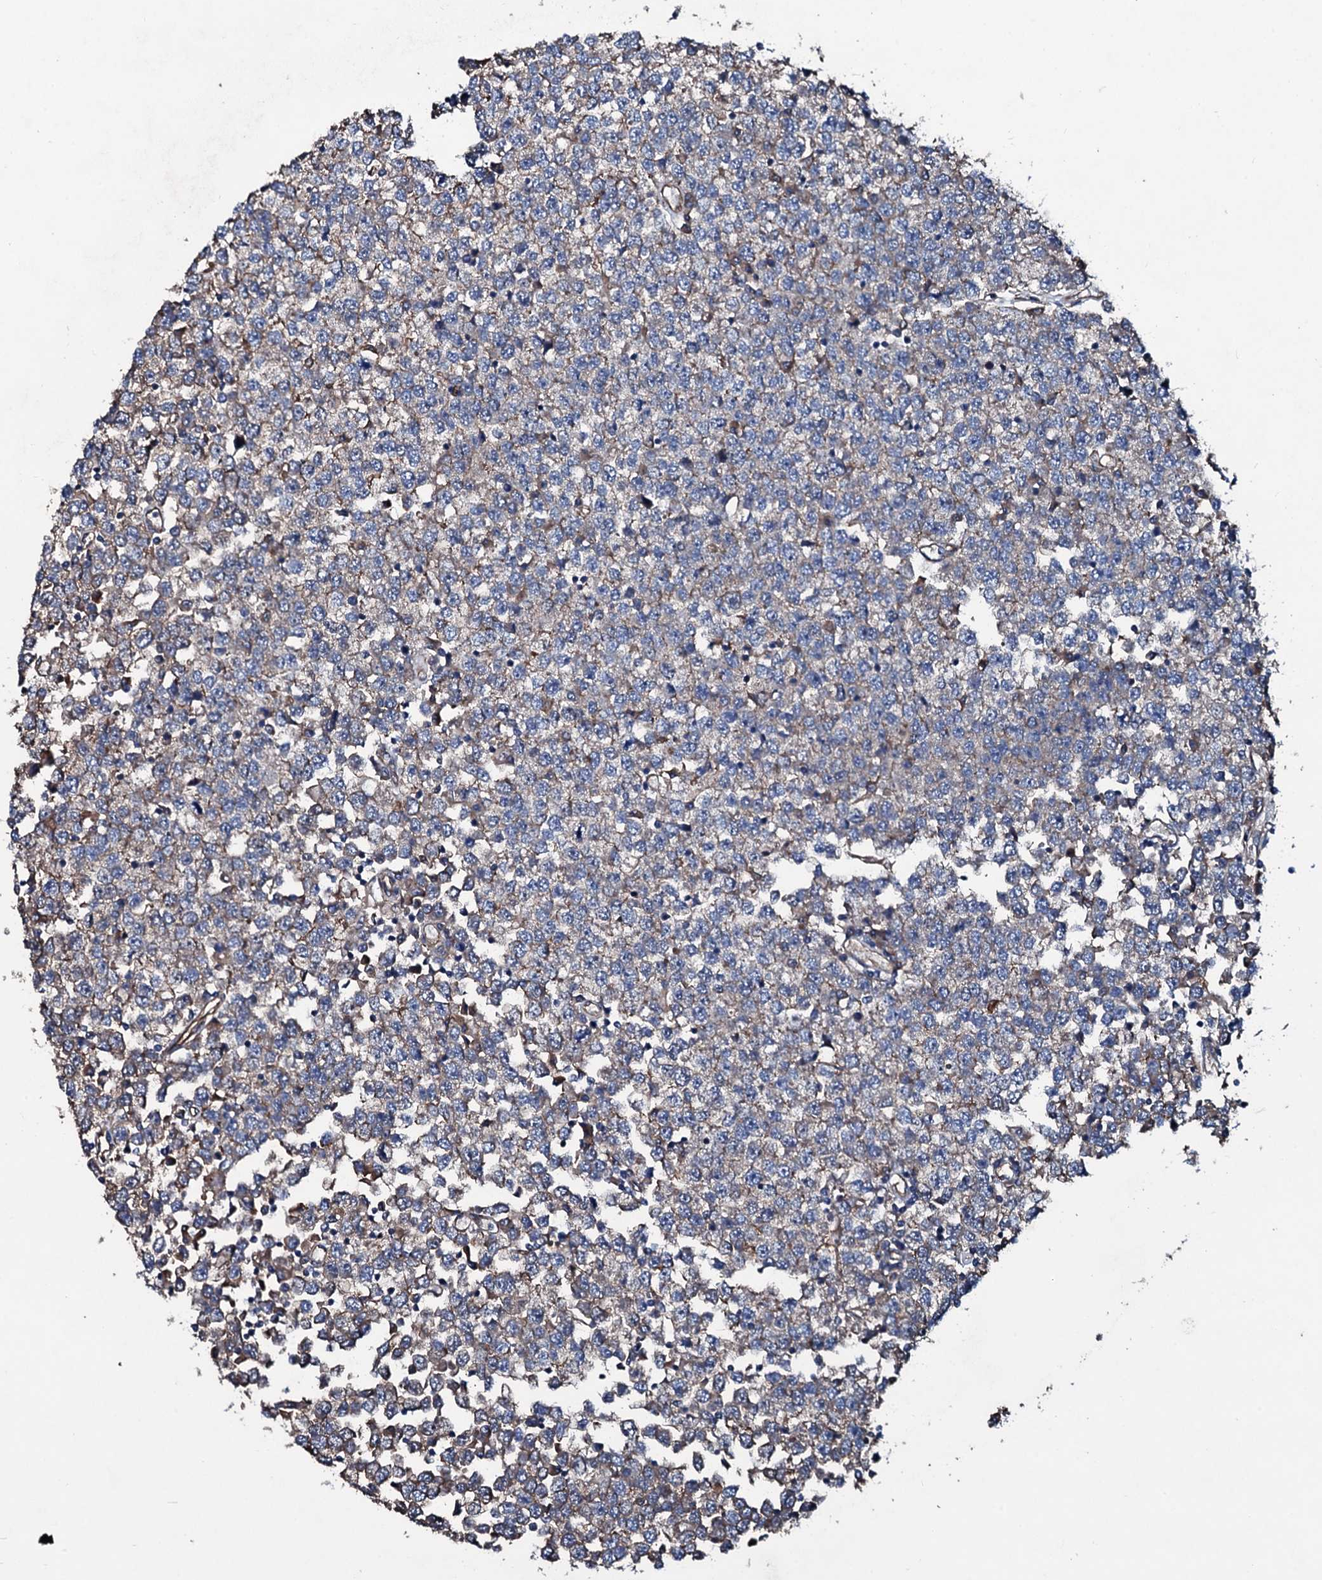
{"staining": {"intensity": "weak", "quantity": "<25%", "location": "cytoplasmic/membranous"}, "tissue": "testis cancer", "cell_type": "Tumor cells", "image_type": "cancer", "snomed": [{"axis": "morphology", "description": "Seminoma, NOS"}, {"axis": "topography", "description": "Testis"}], "caption": "This is a photomicrograph of immunohistochemistry (IHC) staining of testis cancer (seminoma), which shows no expression in tumor cells.", "gene": "DMAC2", "patient": {"sex": "male", "age": 65}}